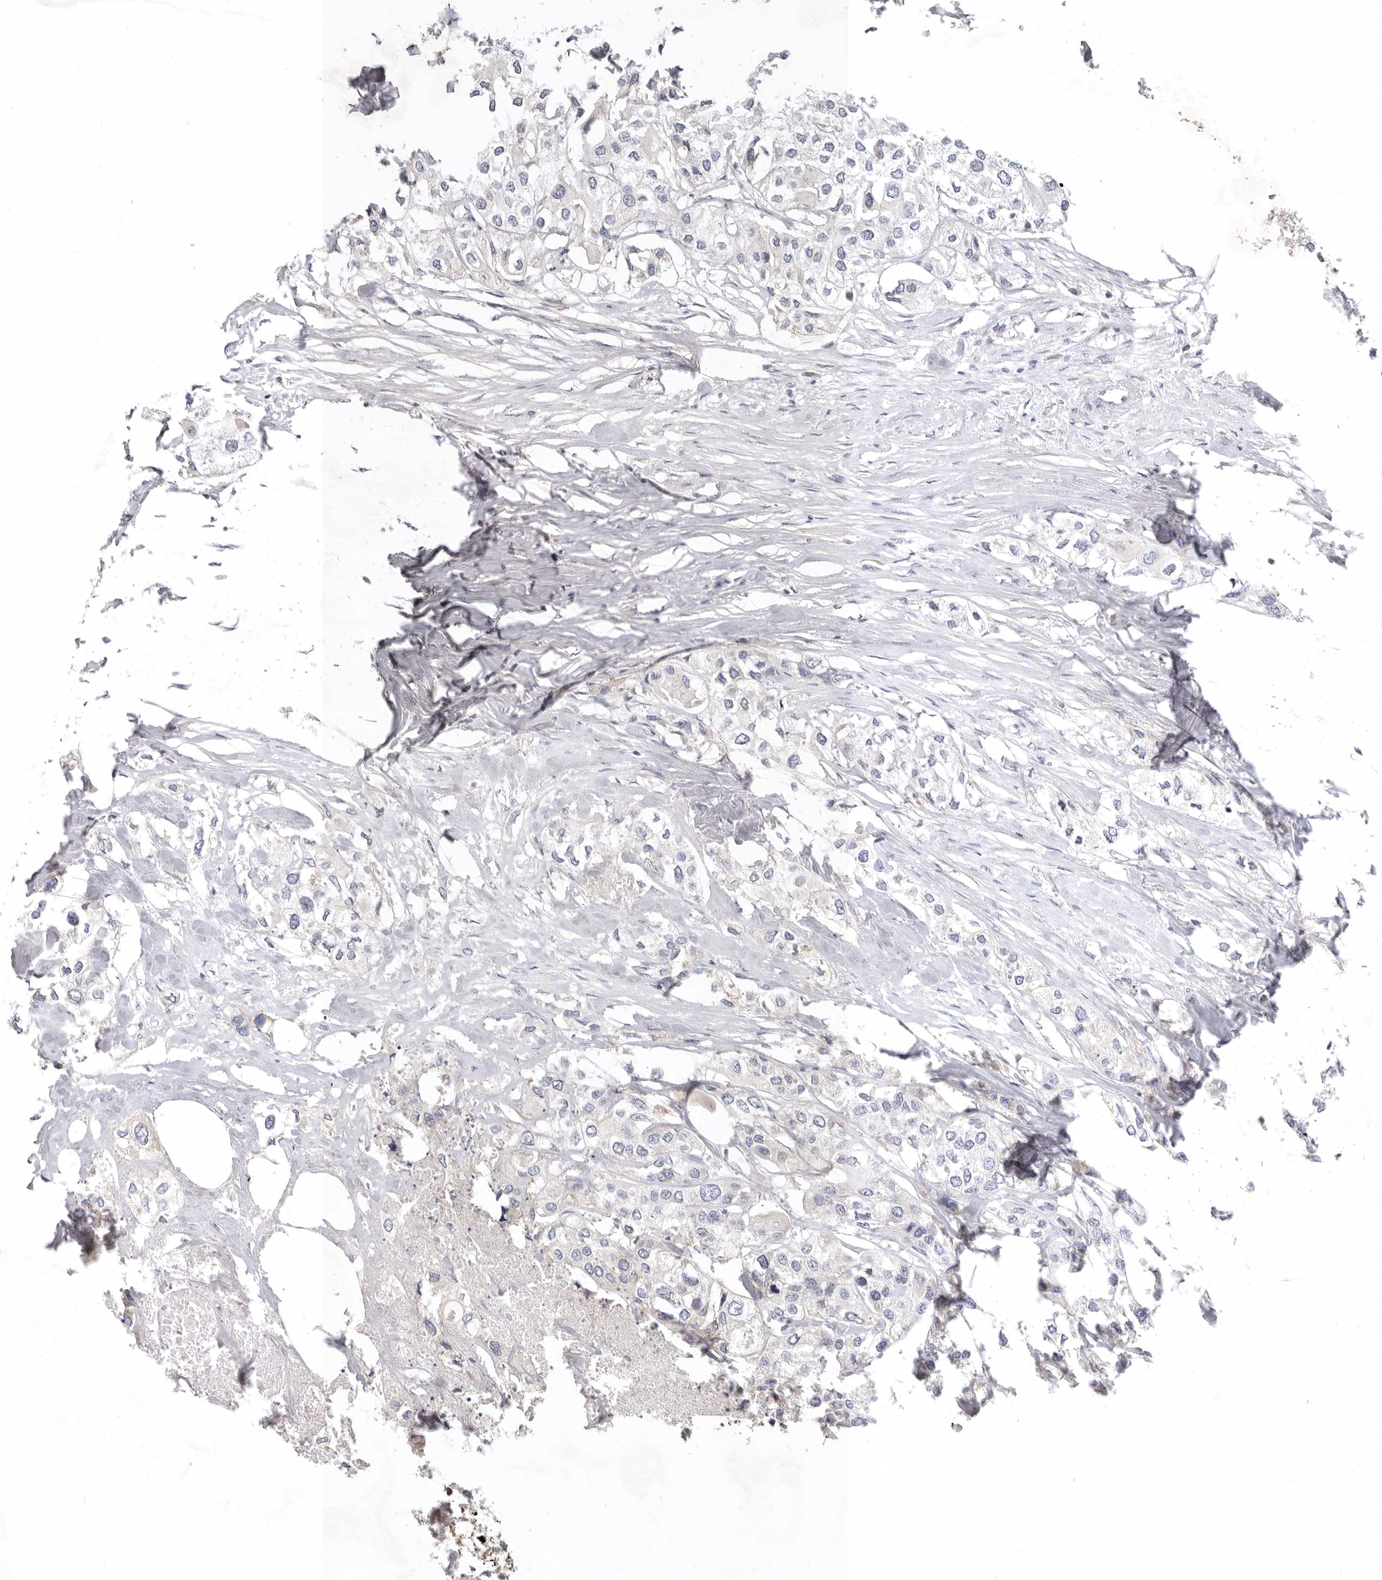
{"staining": {"intensity": "negative", "quantity": "none", "location": "none"}, "tissue": "urothelial cancer", "cell_type": "Tumor cells", "image_type": "cancer", "snomed": [{"axis": "morphology", "description": "Urothelial carcinoma, High grade"}, {"axis": "topography", "description": "Urinary bladder"}], "caption": "Photomicrograph shows no protein positivity in tumor cells of urothelial cancer tissue.", "gene": "TFB2M", "patient": {"sex": "male", "age": 64}}